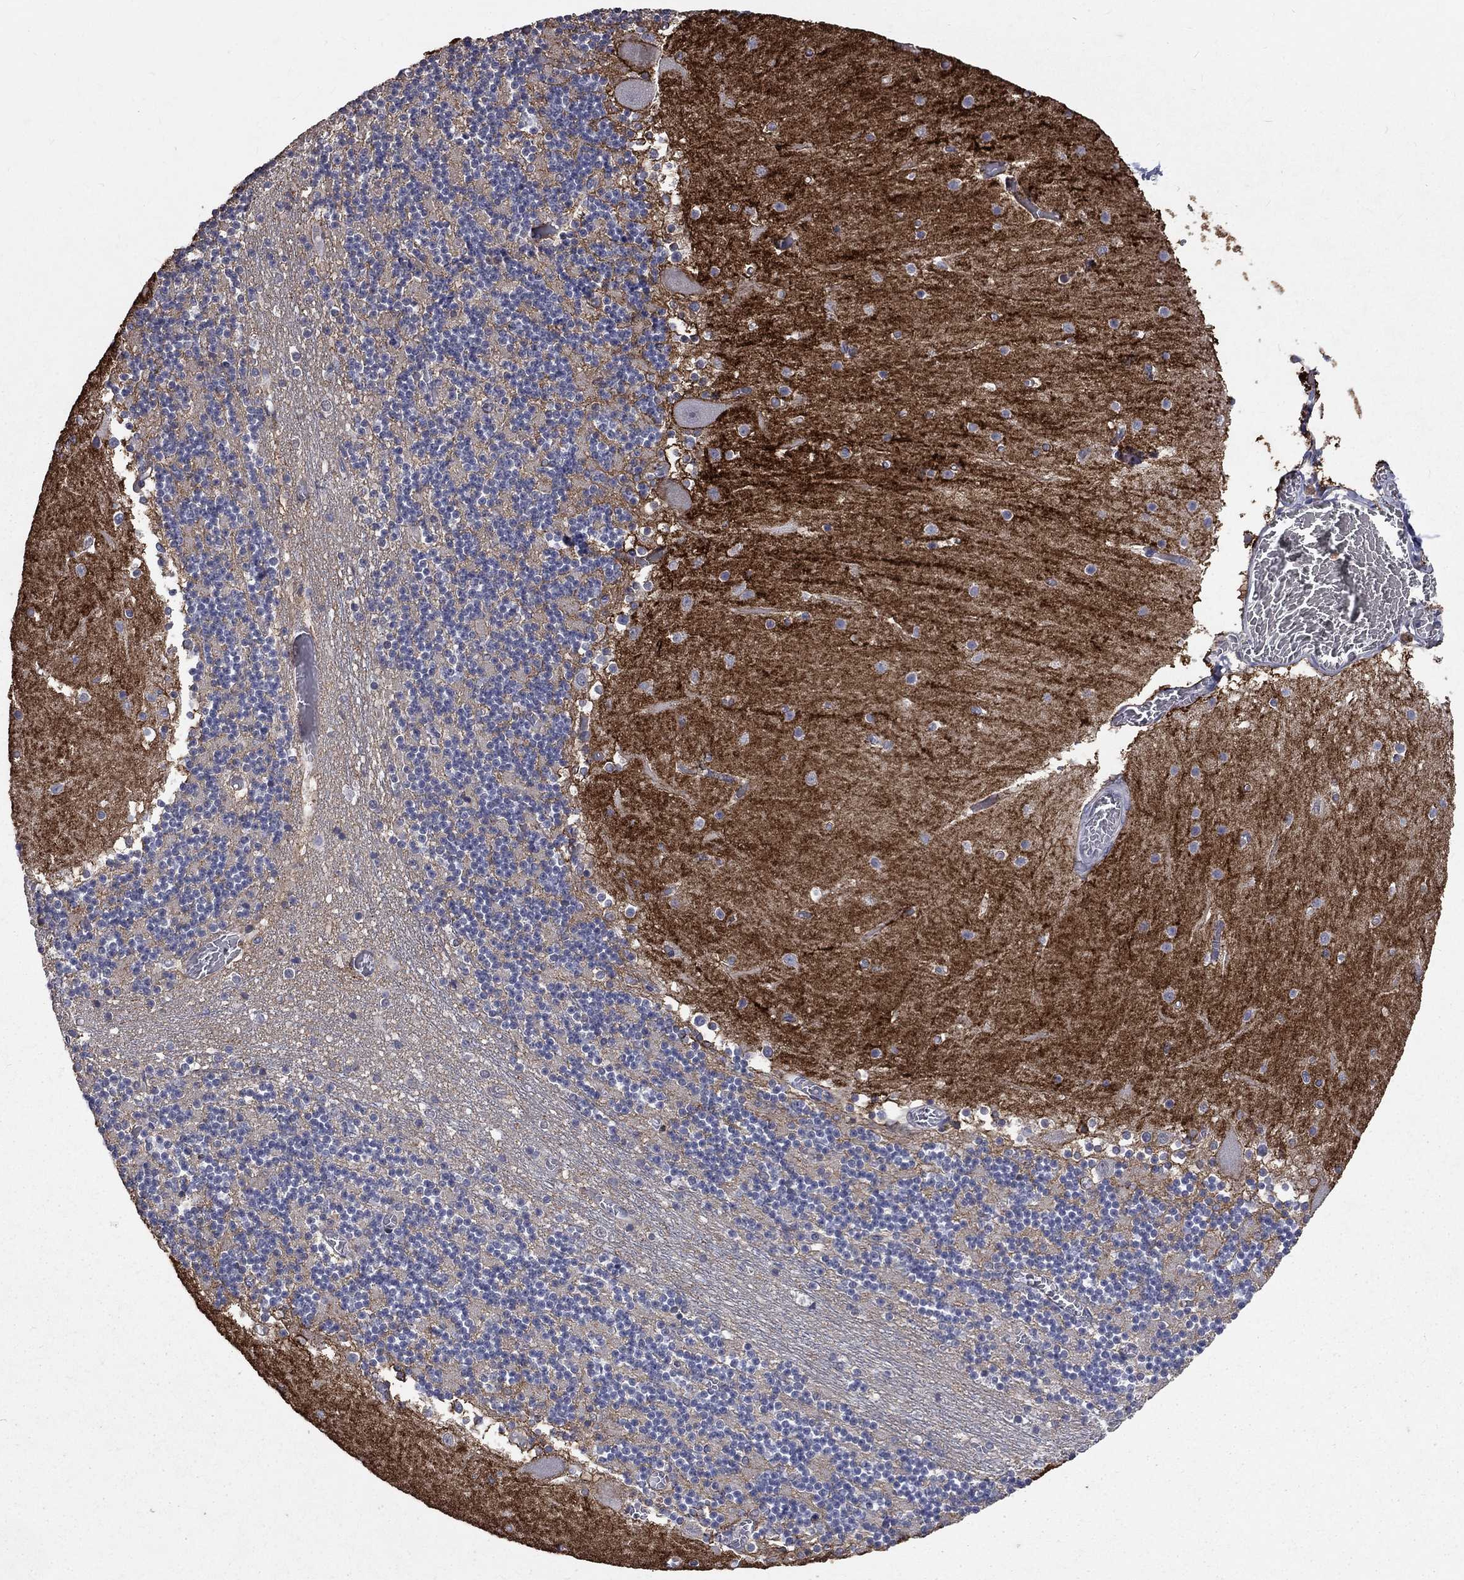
{"staining": {"intensity": "negative", "quantity": "none", "location": "none"}, "tissue": "cerebellum", "cell_type": "Cells in granular layer", "image_type": "normal", "snomed": [{"axis": "morphology", "description": "Normal tissue, NOS"}, {"axis": "topography", "description": "Cerebellum"}], "caption": "IHC image of normal cerebellum stained for a protein (brown), which shows no expression in cells in granular layer. (Stains: DAB (3,3'-diaminobenzidine) IHC with hematoxylin counter stain, Microscopy: brightfield microscopy at high magnification).", "gene": "CHST5", "patient": {"sex": "female", "age": 28}}